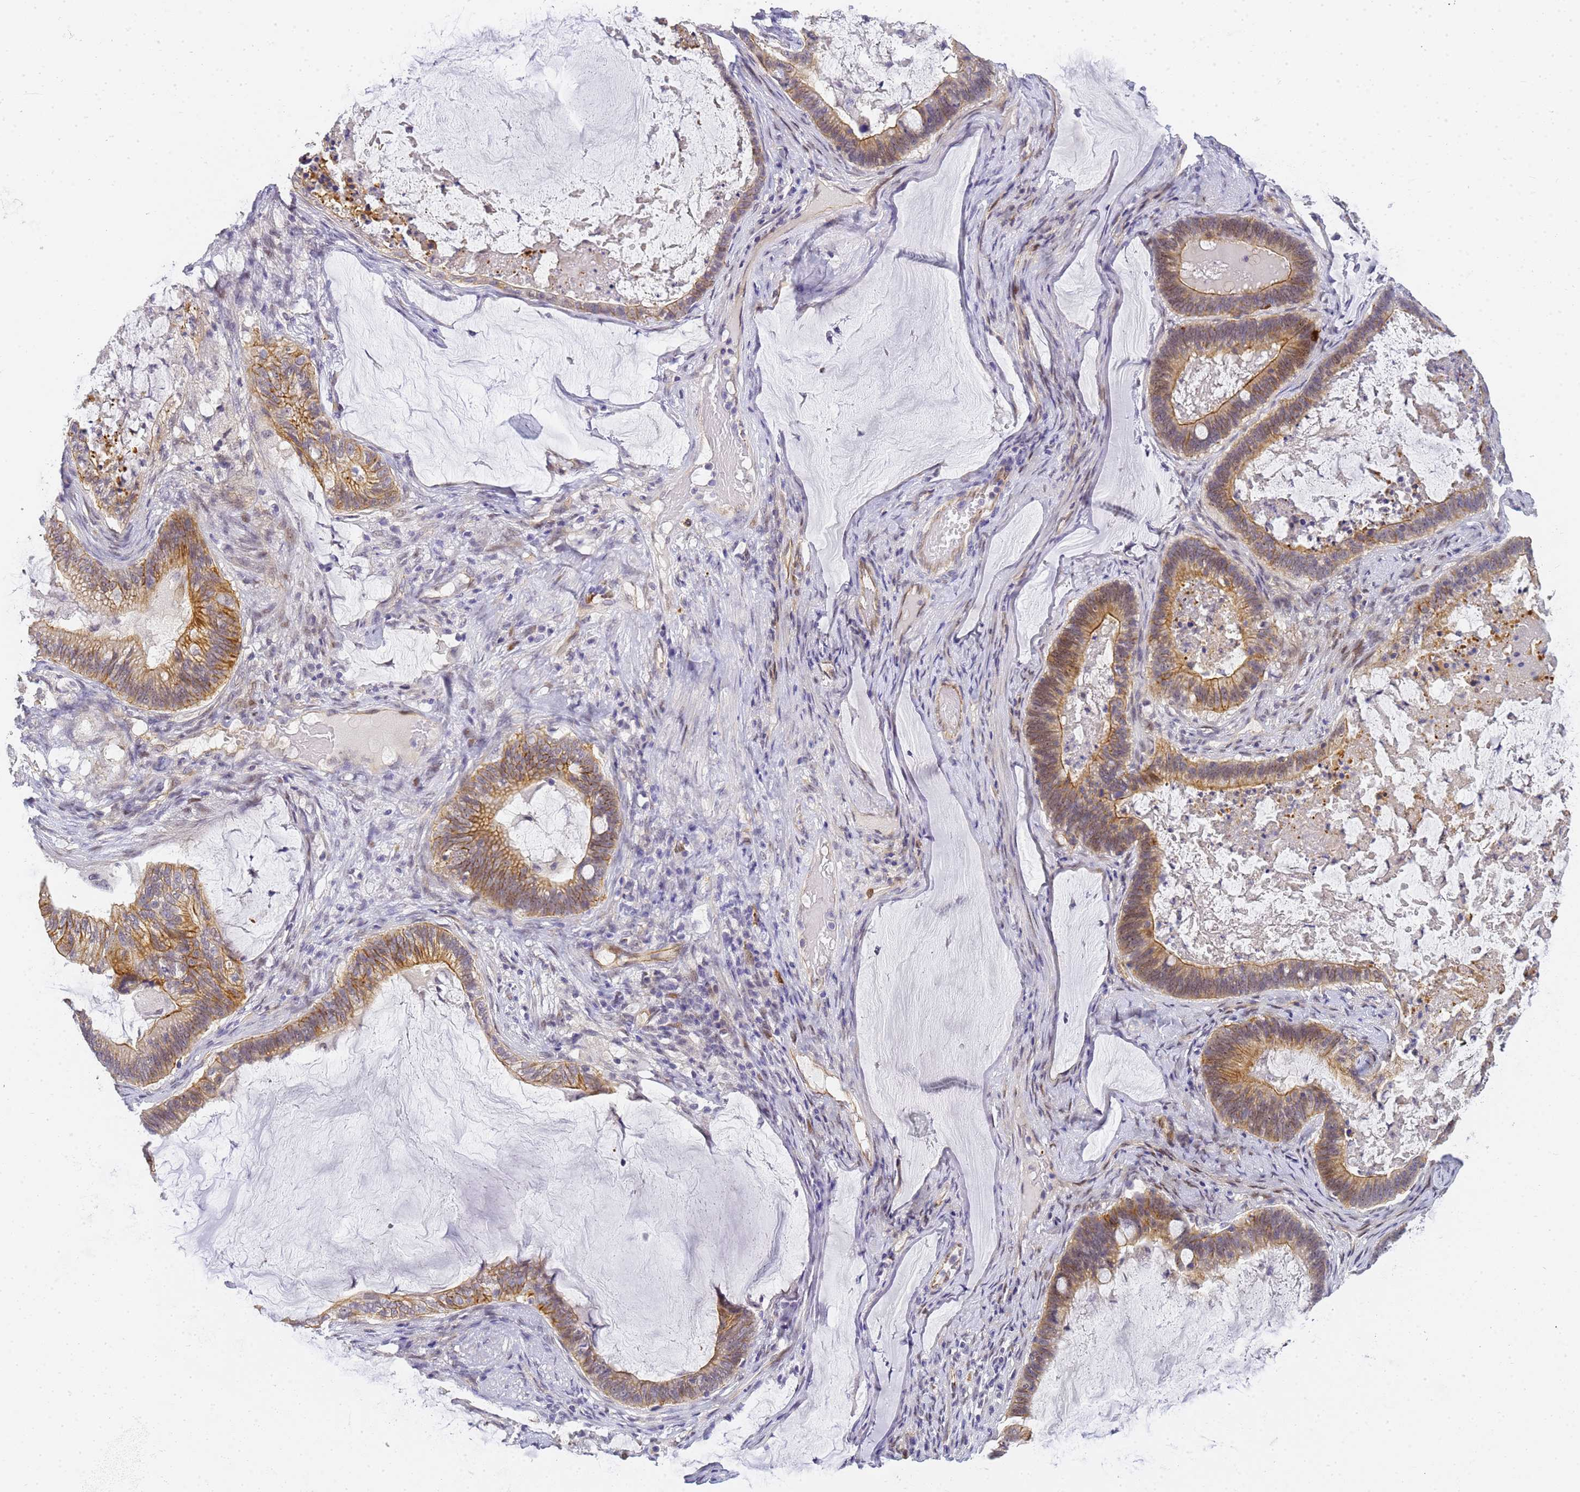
{"staining": {"intensity": "moderate", "quantity": ">75%", "location": "cytoplasmic/membranous"}, "tissue": "ovarian cancer", "cell_type": "Tumor cells", "image_type": "cancer", "snomed": [{"axis": "morphology", "description": "Cystadenocarcinoma, mucinous, NOS"}, {"axis": "topography", "description": "Ovary"}], "caption": "Immunohistochemical staining of mucinous cystadenocarcinoma (ovarian) displays medium levels of moderate cytoplasmic/membranous positivity in approximately >75% of tumor cells. (Brightfield microscopy of DAB IHC at high magnification).", "gene": "GON4L", "patient": {"sex": "female", "age": 61}}